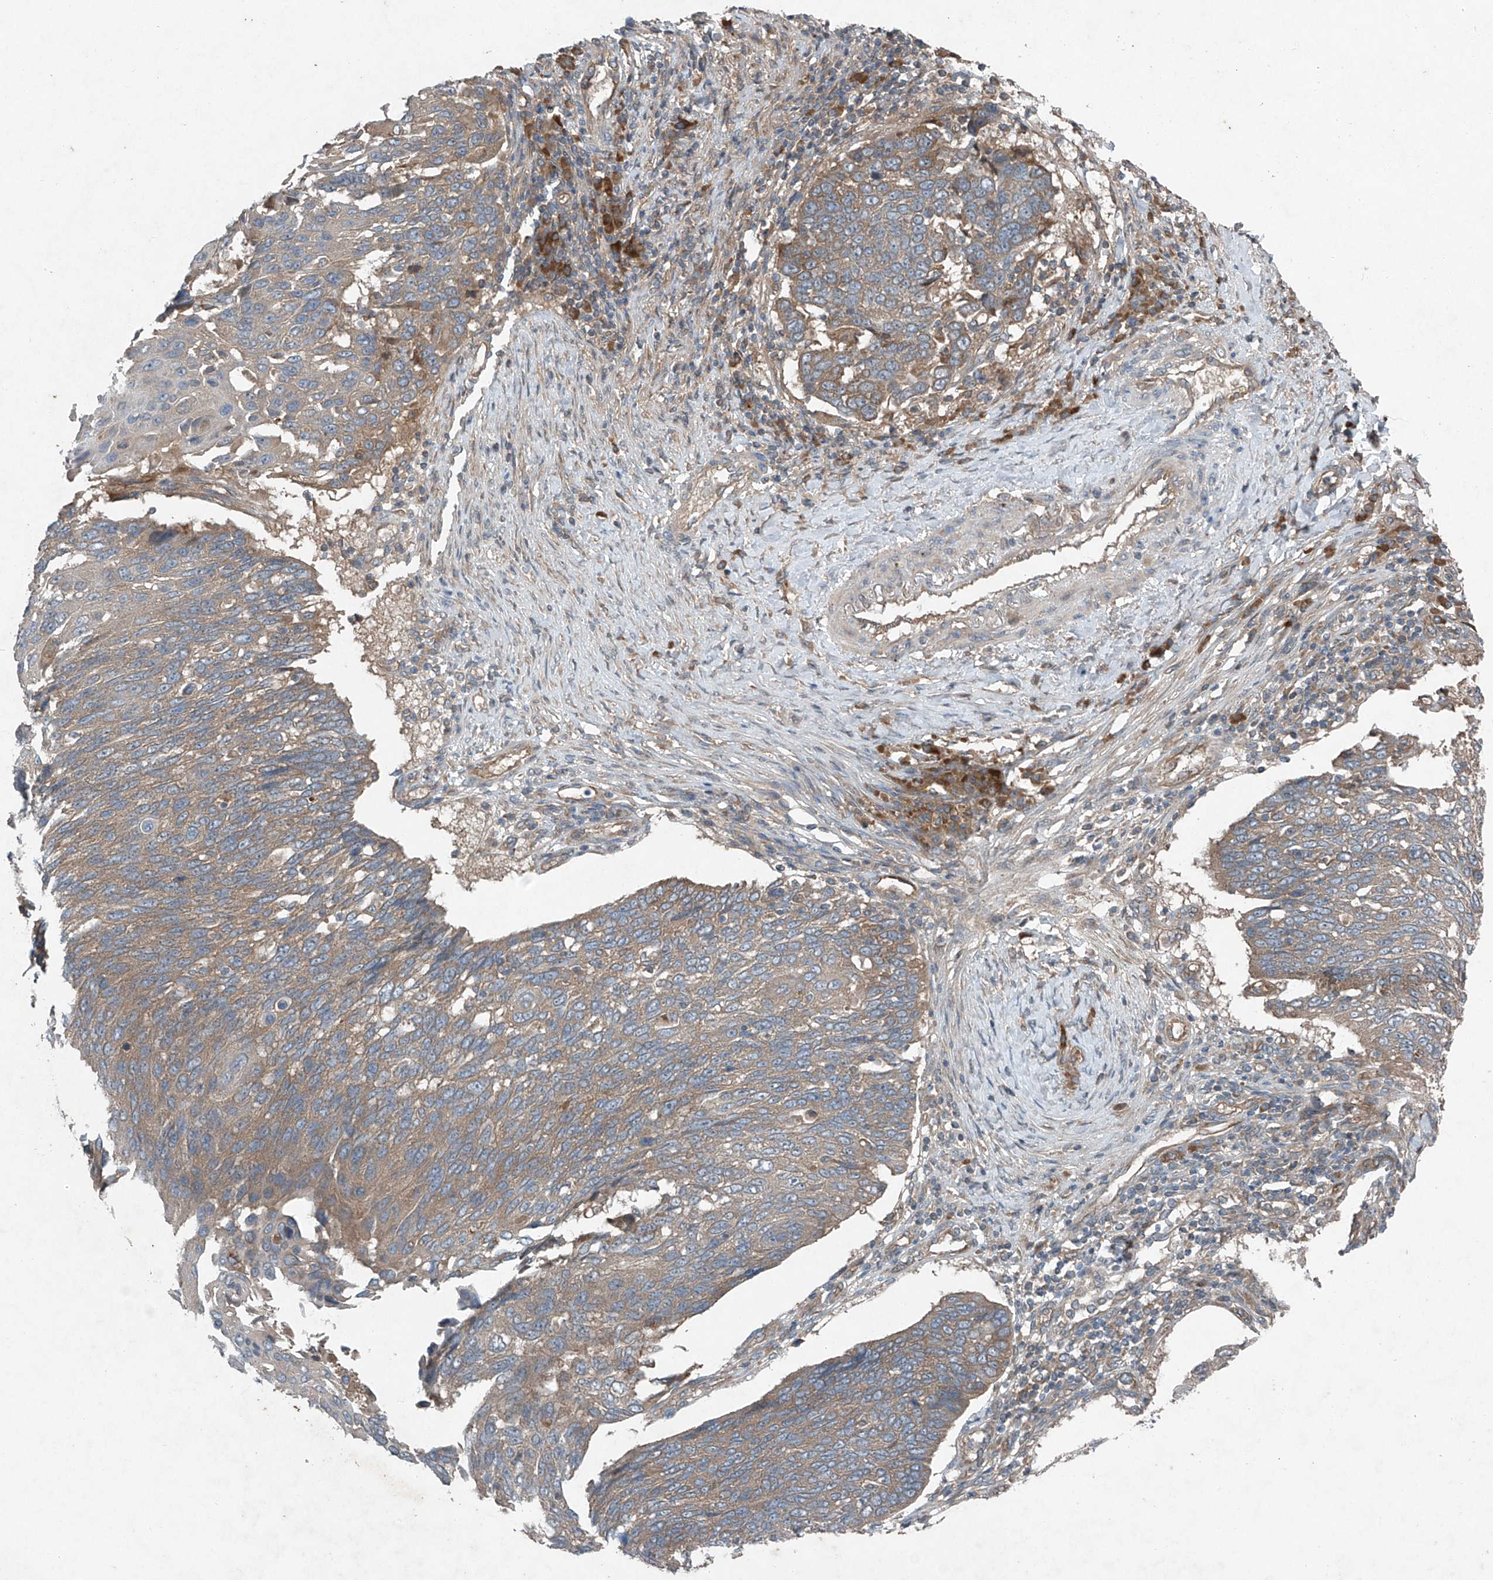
{"staining": {"intensity": "moderate", "quantity": ">75%", "location": "cytoplasmic/membranous"}, "tissue": "lung cancer", "cell_type": "Tumor cells", "image_type": "cancer", "snomed": [{"axis": "morphology", "description": "Squamous cell carcinoma, NOS"}, {"axis": "topography", "description": "Lung"}], "caption": "A photomicrograph of lung cancer (squamous cell carcinoma) stained for a protein displays moderate cytoplasmic/membranous brown staining in tumor cells.", "gene": "FOXRED2", "patient": {"sex": "male", "age": 66}}